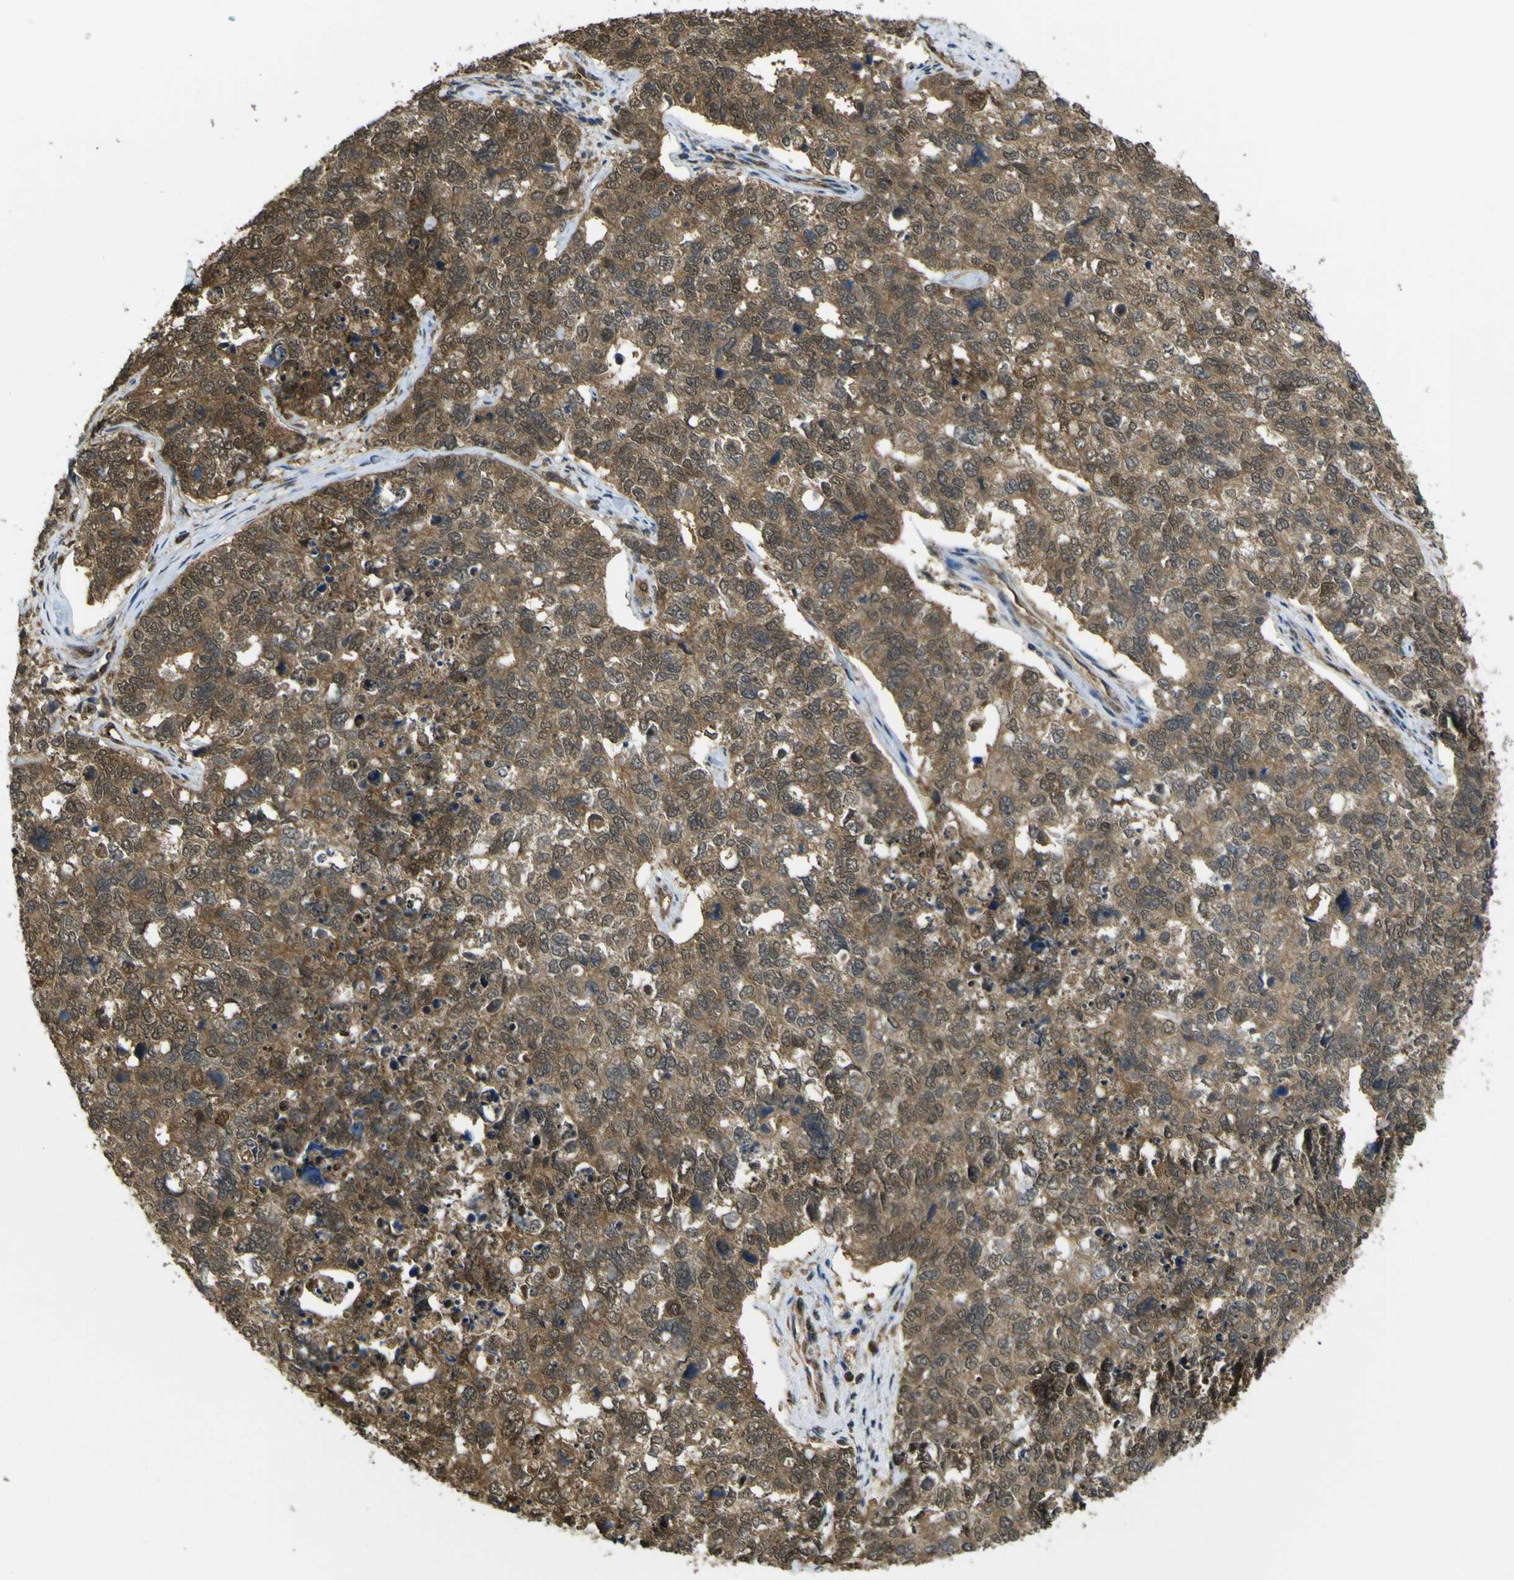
{"staining": {"intensity": "moderate", "quantity": ">75%", "location": "cytoplasmic/membranous,nuclear"}, "tissue": "cervical cancer", "cell_type": "Tumor cells", "image_type": "cancer", "snomed": [{"axis": "morphology", "description": "Squamous cell carcinoma, NOS"}, {"axis": "topography", "description": "Cervix"}], "caption": "Immunohistochemical staining of squamous cell carcinoma (cervical) exhibits medium levels of moderate cytoplasmic/membranous and nuclear staining in approximately >75% of tumor cells. (Stains: DAB in brown, nuclei in blue, Microscopy: brightfield microscopy at high magnification).", "gene": "YWHAG", "patient": {"sex": "female", "age": 63}}